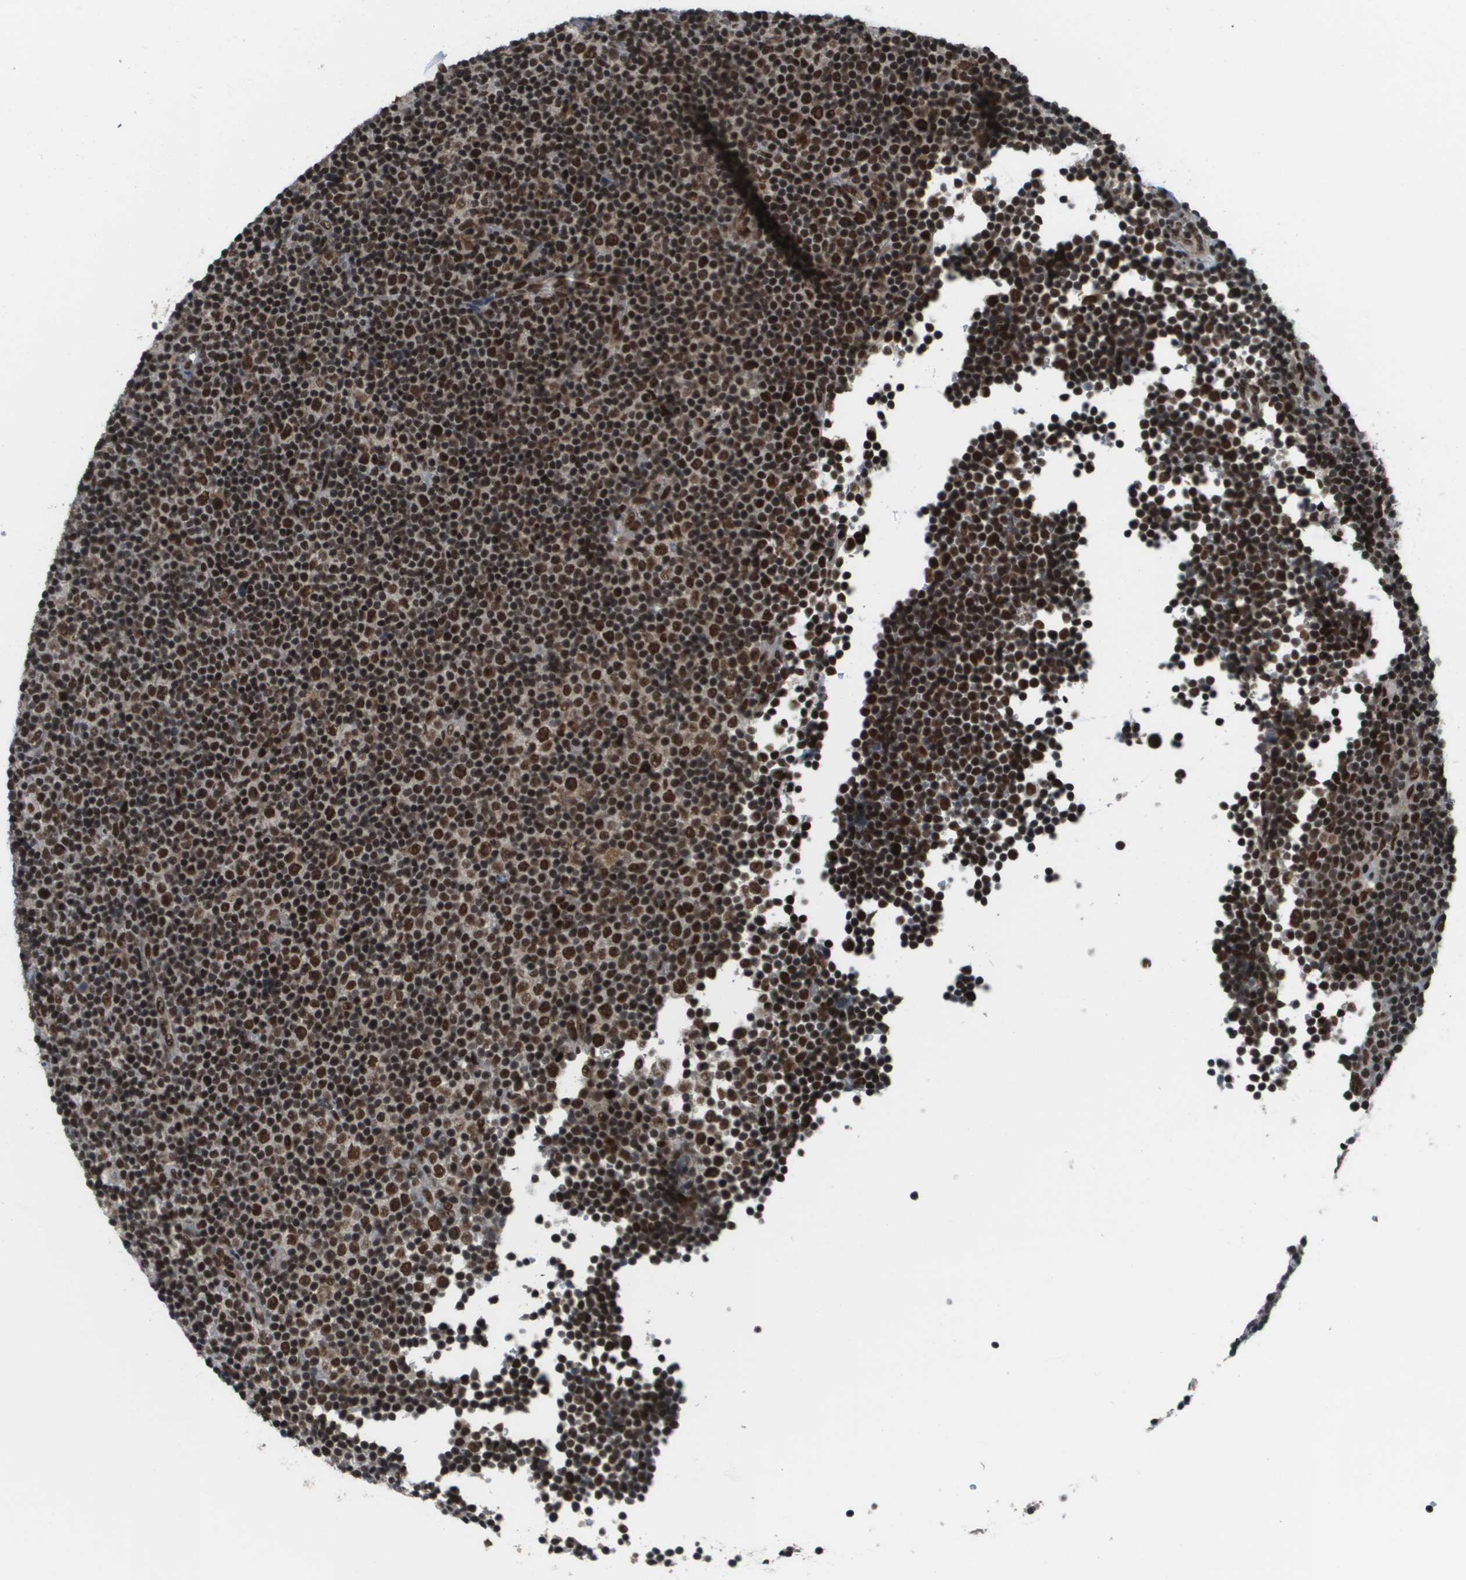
{"staining": {"intensity": "strong", "quantity": "25%-75%", "location": "nuclear"}, "tissue": "lymphoma", "cell_type": "Tumor cells", "image_type": "cancer", "snomed": [{"axis": "morphology", "description": "Malignant lymphoma, non-Hodgkin's type, Low grade"}, {"axis": "topography", "description": "Lymph node"}], "caption": "IHC of low-grade malignant lymphoma, non-Hodgkin's type shows high levels of strong nuclear staining in about 25%-75% of tumor cells.", "gene": "PRCC", "patient": {"sex": "female", "age": 67}}